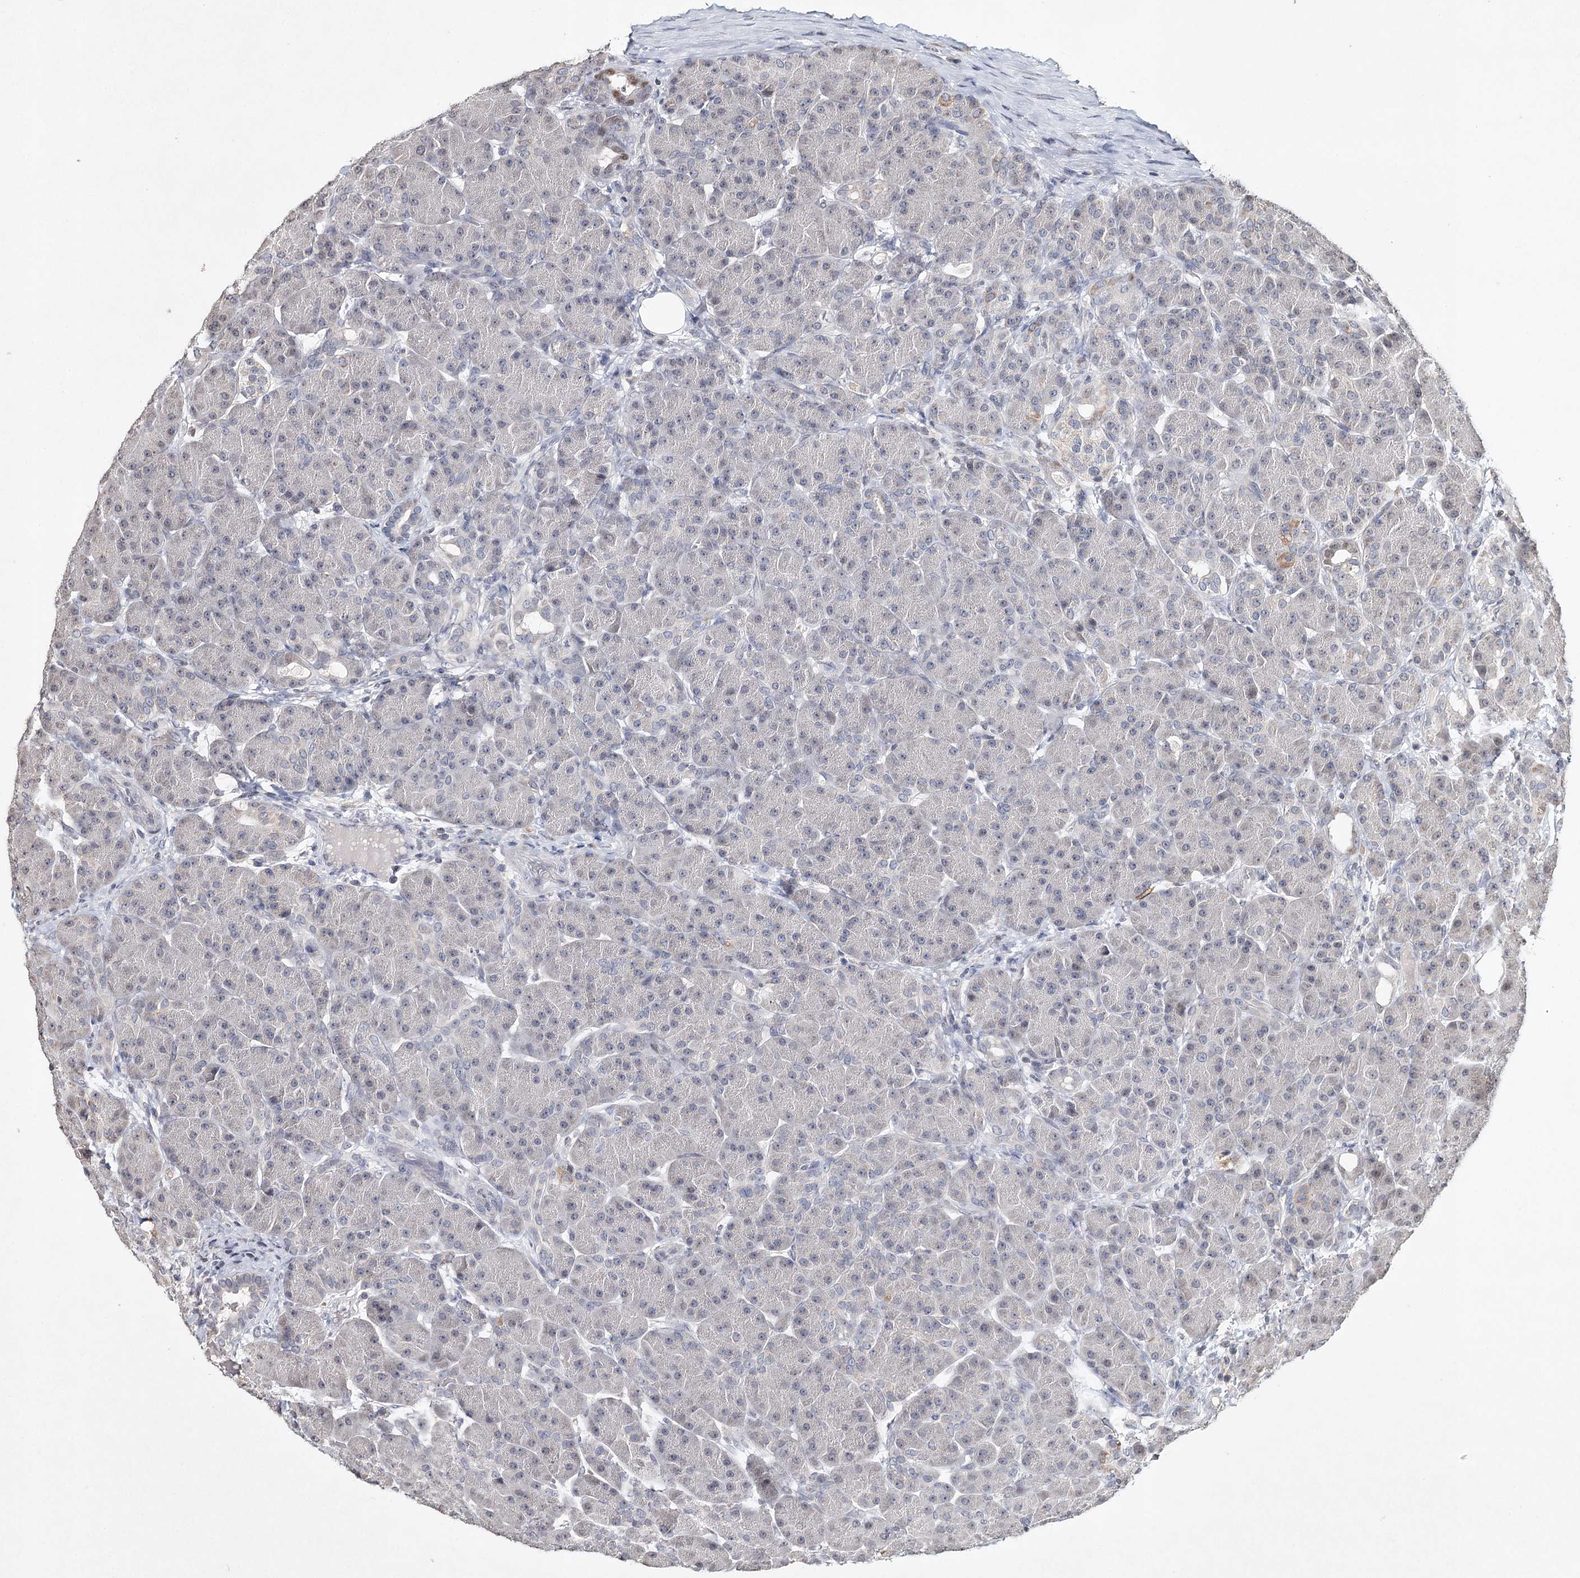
{"staining": {"intensity": "negative", "quantity": "none", "location": "none"}, "tissue": "pancreas", "cell_type": "Exocrine glandular cells", "image_type": "normal", "snomed": [{"axis": "morphology", "description": "Normal tissue, NOS"}, {"axis": "topography", "description": "Pancreas"}], "caption": "The immunohistochemistry (IHC) image has no significant positivity in exocrine glandular cells of pancreas.", "gene": "ICOS", "patient": {"sex": "male", "age": 63}}